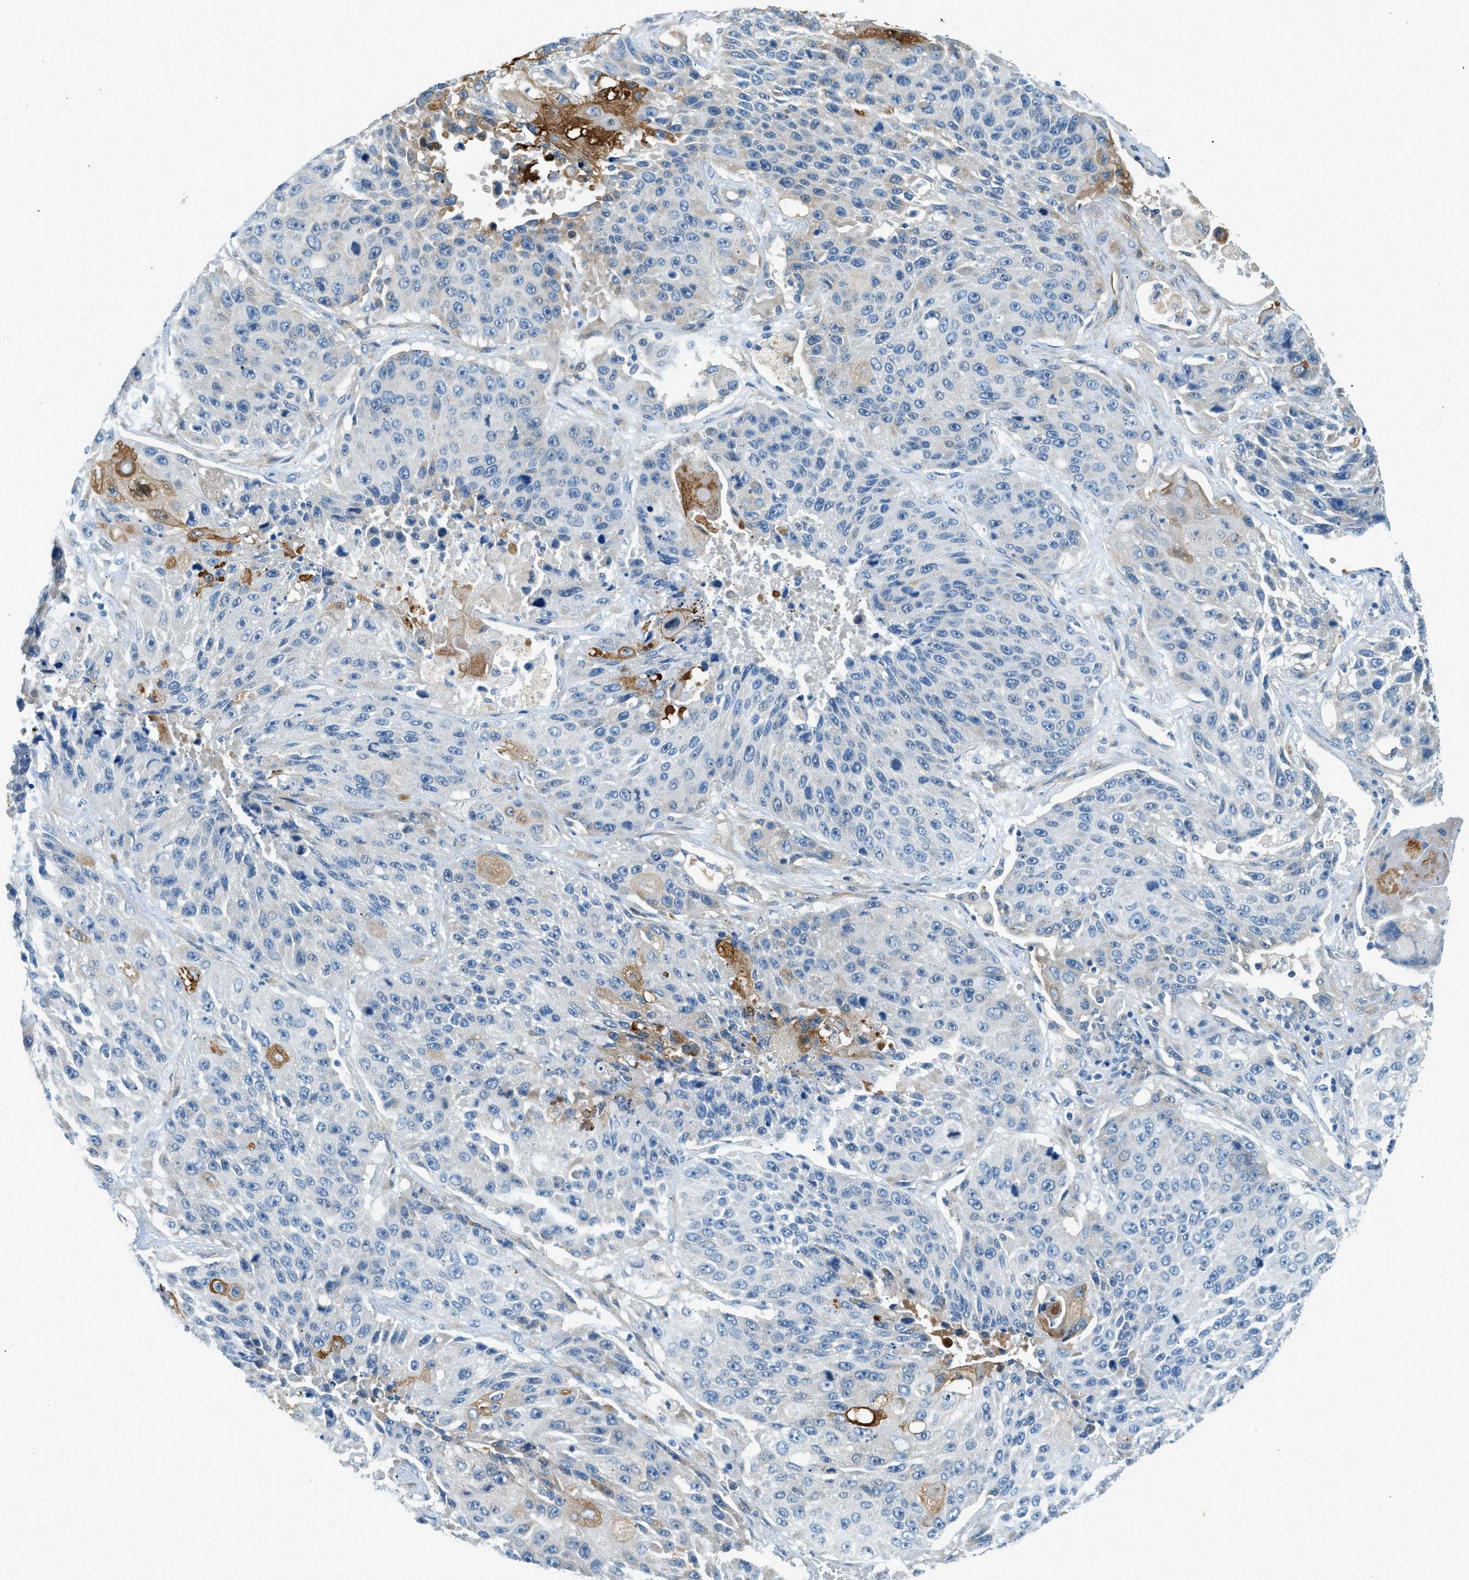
{"staining": {"intensity": "negative", "quantity": "none", "location": "none"}, "tissue": "lung cancer", "cell_type": "Tumor cells", "image_type": "cancer", "snomed": [{"axis": "morphology", "description": "Squamous cell carcinoma, NOS"}, {"axis": "topography", "description": "Lung"}], "caption": "This photomicrograph is of lung cancer (squamous cell carcinoma) stained with immunohistochemistry (IHC) to label a protein in brown with the nuclei are counter-stained blue. There is no expression in tumor cells.", "gene": "ZNF367", "patient": {"sex": "male", "age": 61}}